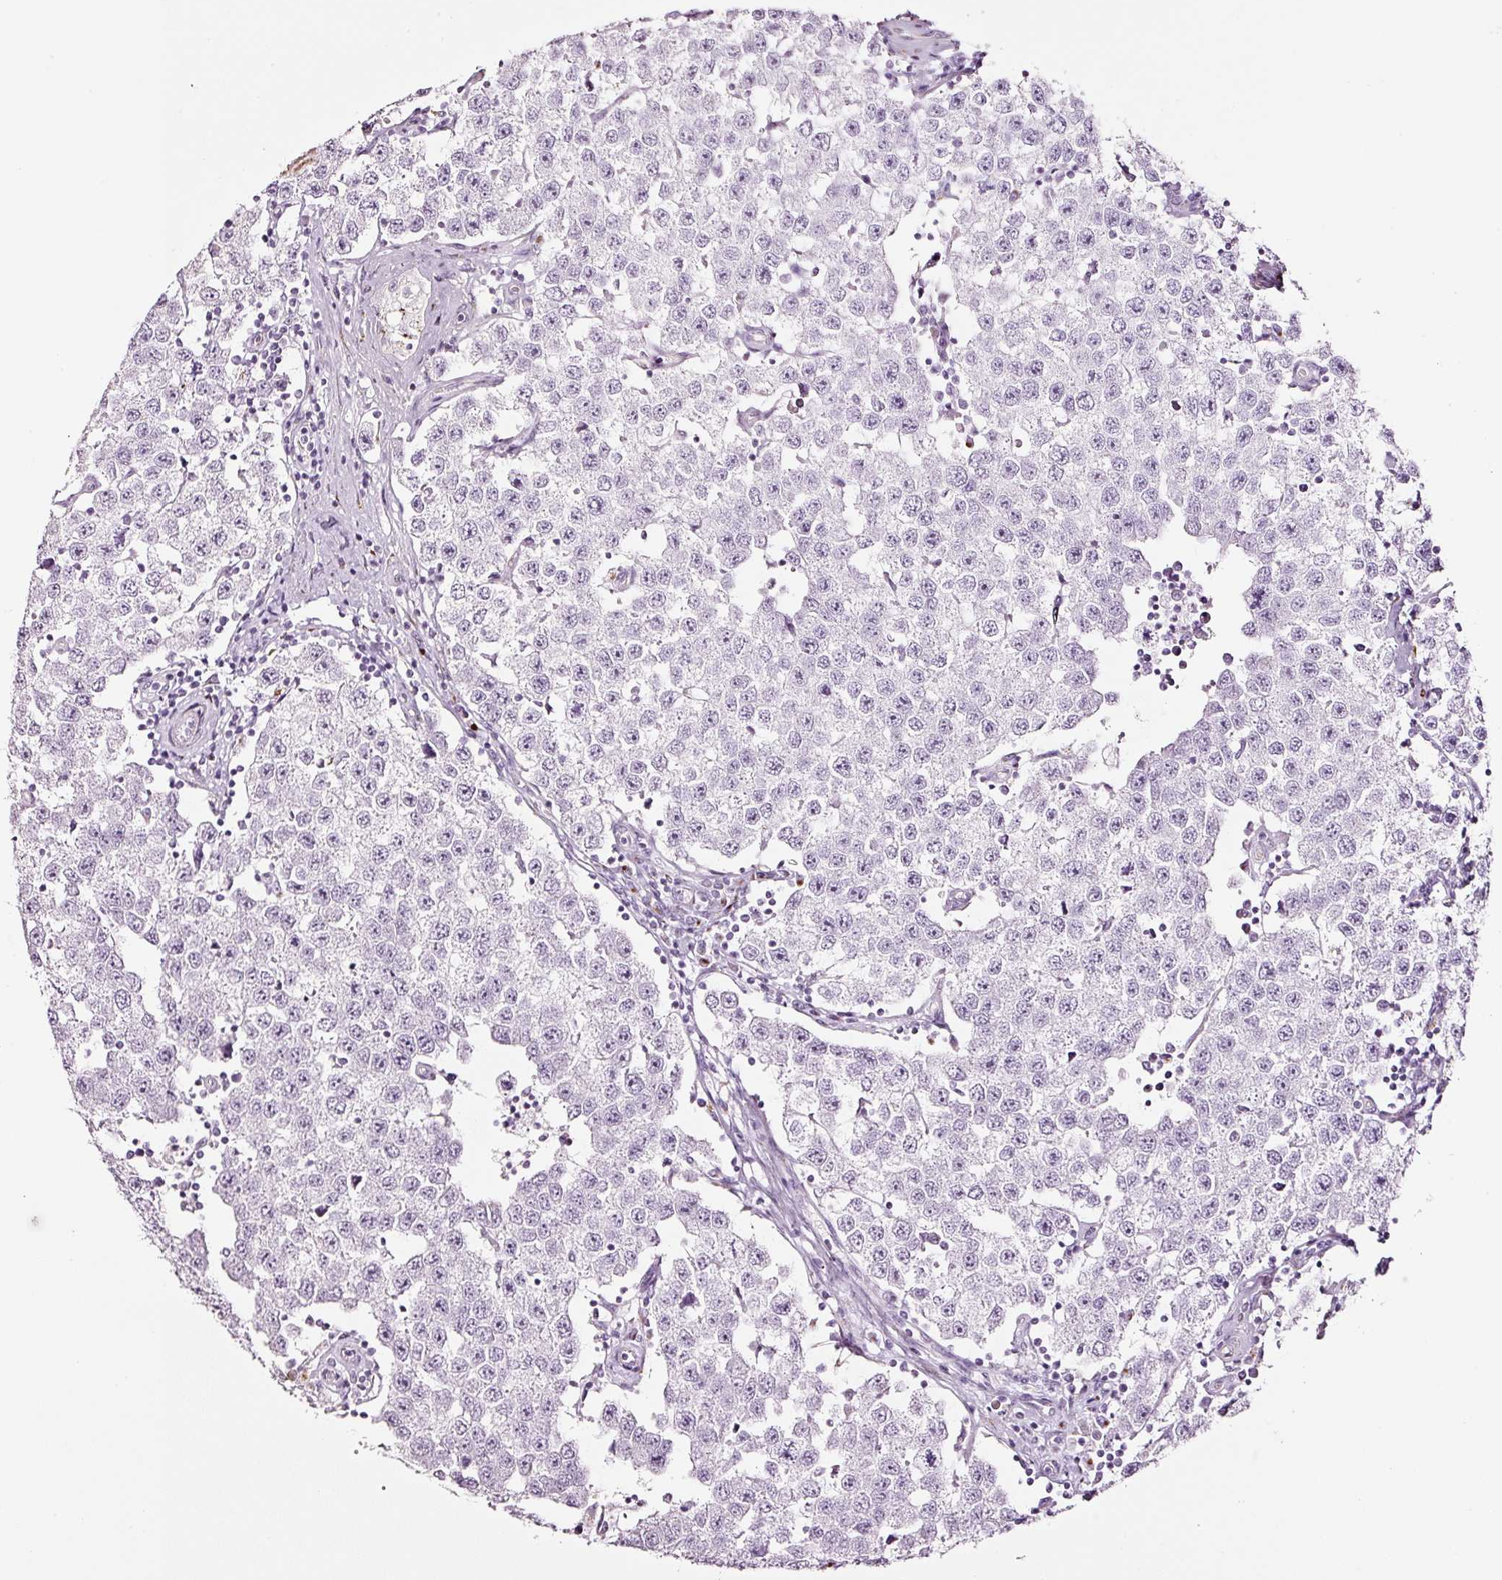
{"staining": {"intensity": "negative", "quantity": "none", "location": "none"}, "tissue": "testis cancer", "cell_type": "Tumor cells", "image_type": "cancer", "snomed": [{"axis": "morphology", "description": "Seminoma, NOS"}, {"axis": "topography", "description": "Testis"}], "caption": "Tumor cells are negative for protein expression in human testis cancer.", "gene": "SDF4", "patient": {"sex": "male", "age": 34}}